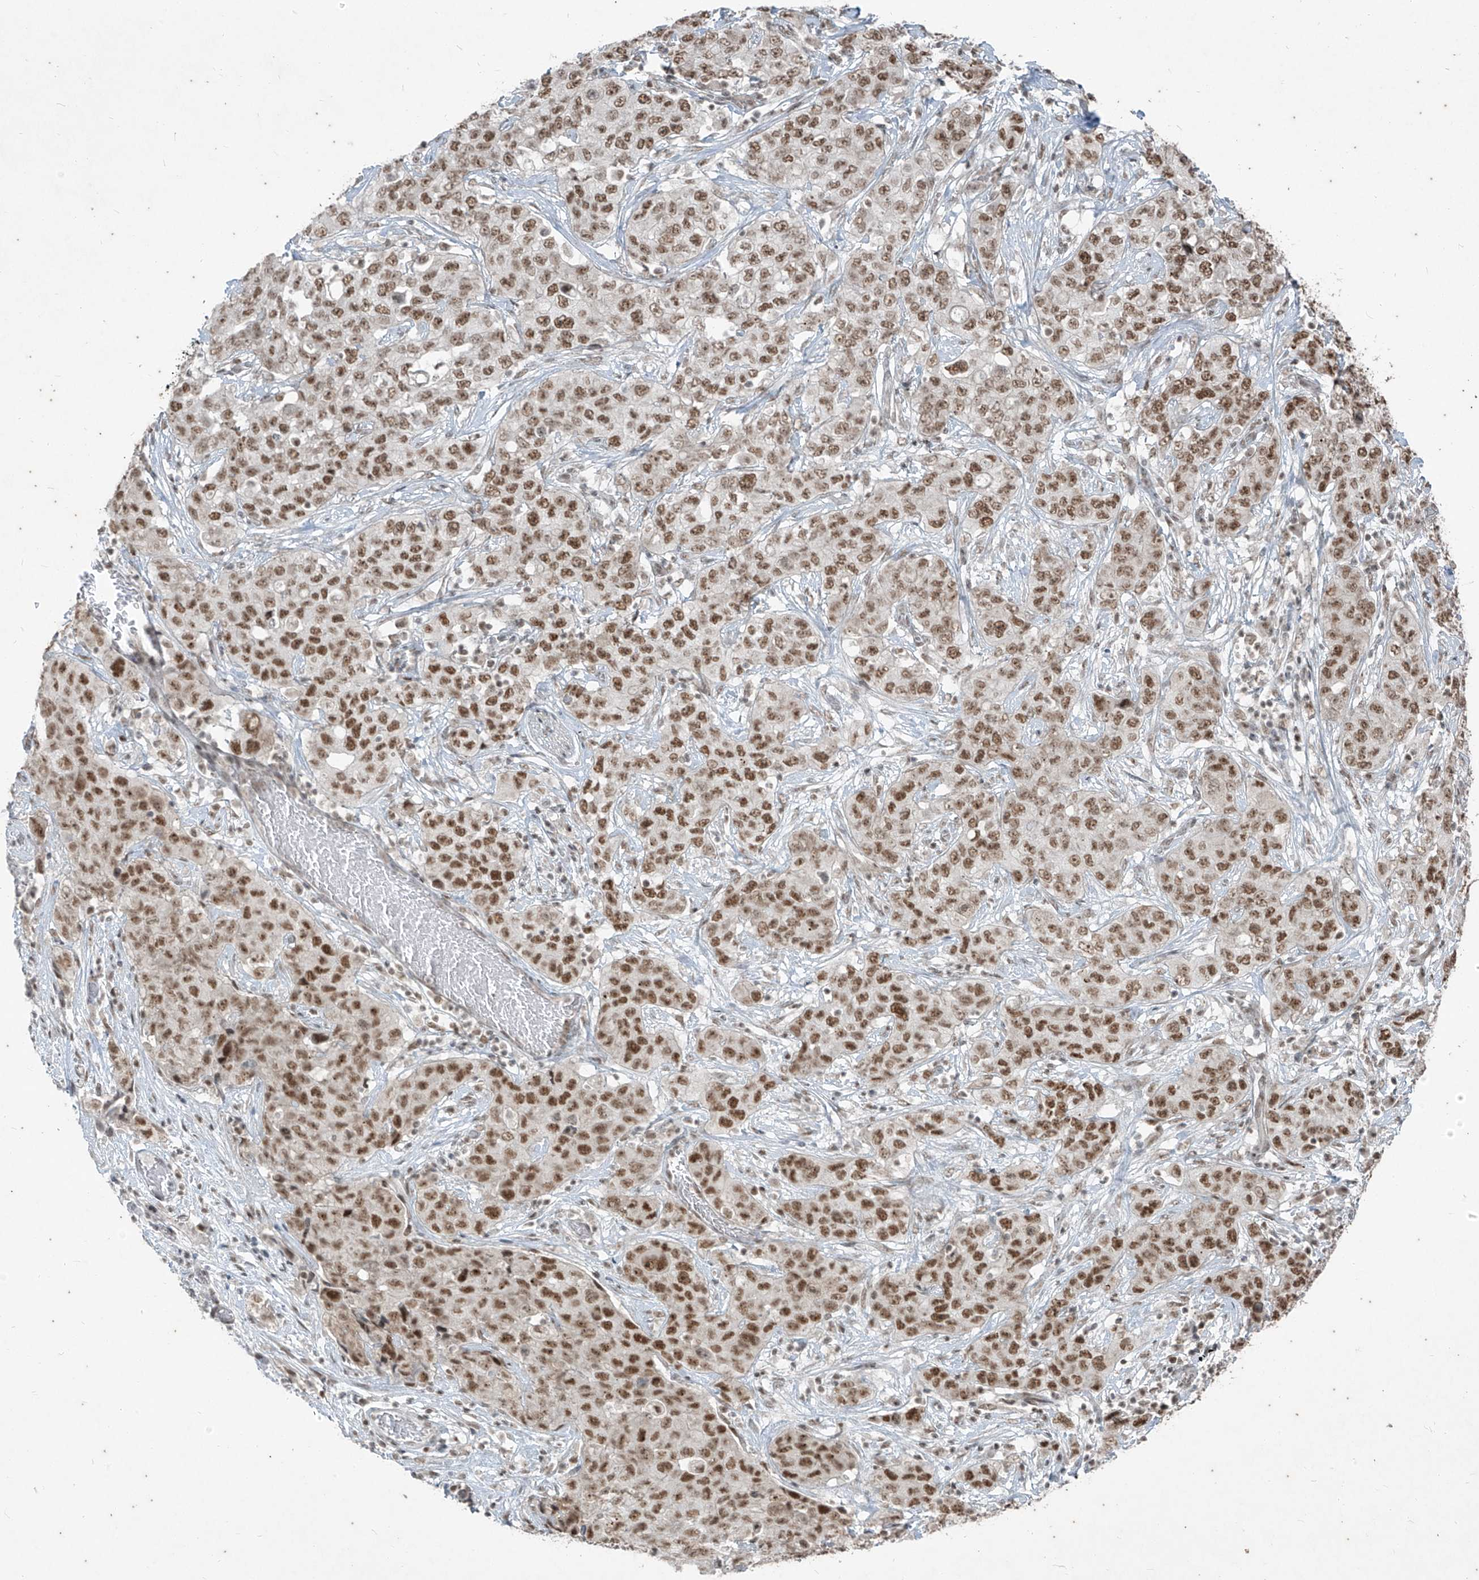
{"staining": {"intensity": "moderate", "quantity": ">75%", "location": "nuclear"}, "tissue": "stomach cancer", "cell_type": "Tumor cells", "image_type": "cancer", "snomed": [{"axis": "morphology", "description": "Normal tissue, NOS"}, {"axis": "morphology", "description": "Adenocarcinoma, NOS"}, {"axis": "topography", "description": "Lymph node"}, {"axis": "topography", "description": "Stomach"}], "caption": "Immunohistochemistry photomicrograph of neoplastic tissue: adenocarcinoma (stomach) stained using immunohistochemistry displays medium levels of moderate protein expression localized specifically in the nuclear of tumor cells, appearing as a nuclear brown color.", "gene": "ZNF354B", "patient": {"sex": "male", "age": 48}}